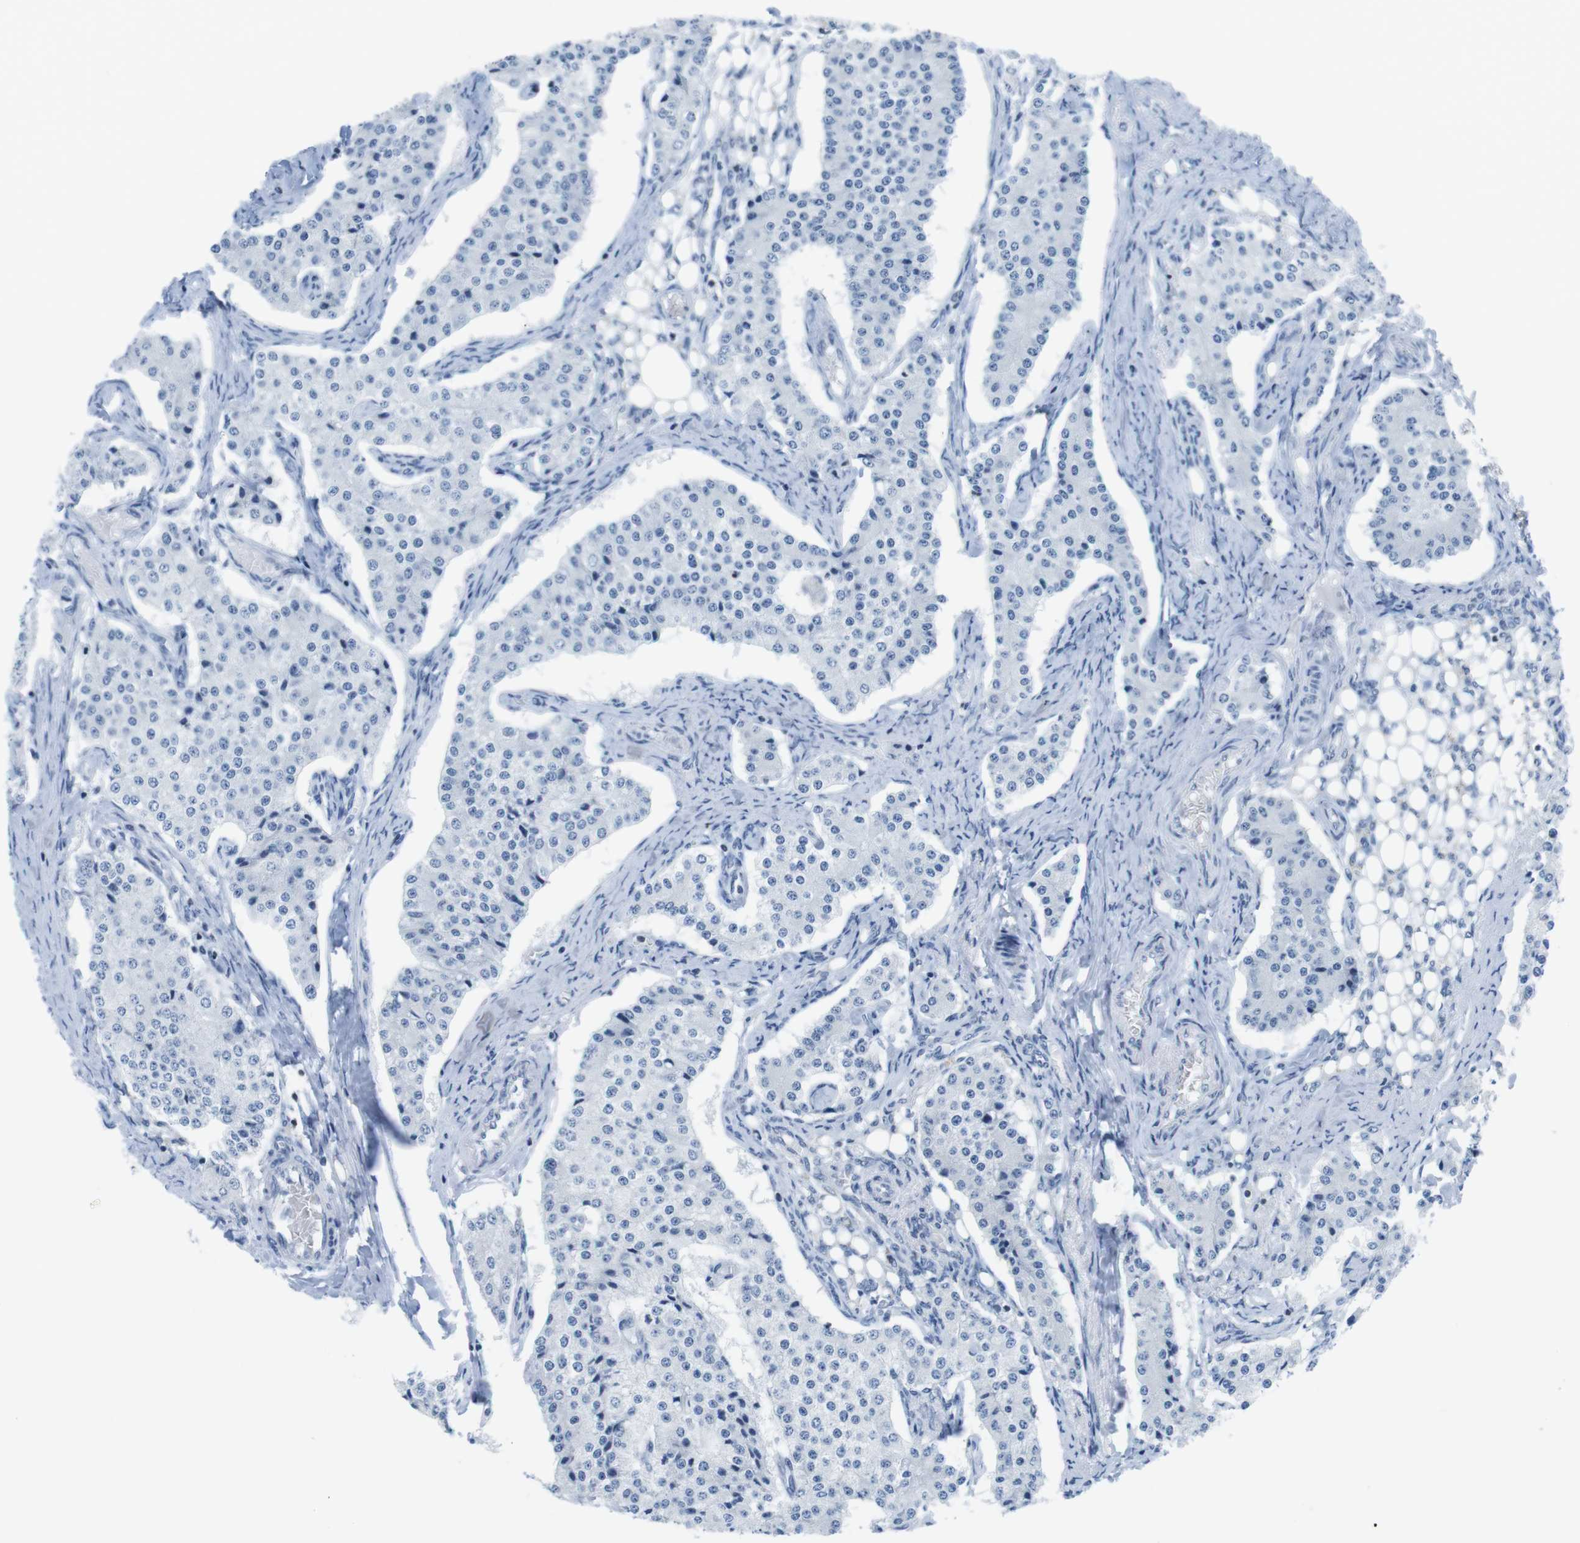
{"staining": {"intensity": "negative", "quantity": "none", "location": "none"}, "tissue": "carcinoid", "cell_type": "Tumor cells", "image_type": "cancer", "snomed": [{"axis": "morphology", "description": "Carcinoid, malignant, NOS"}, {"axis": "topography", "description": "Colon"}], "caption": "Human carcinoid stained for a protein using IHC shows no expression in tumor cells.", "gene": "NIFK", "patient": {"sex": "female", "age": 52}}